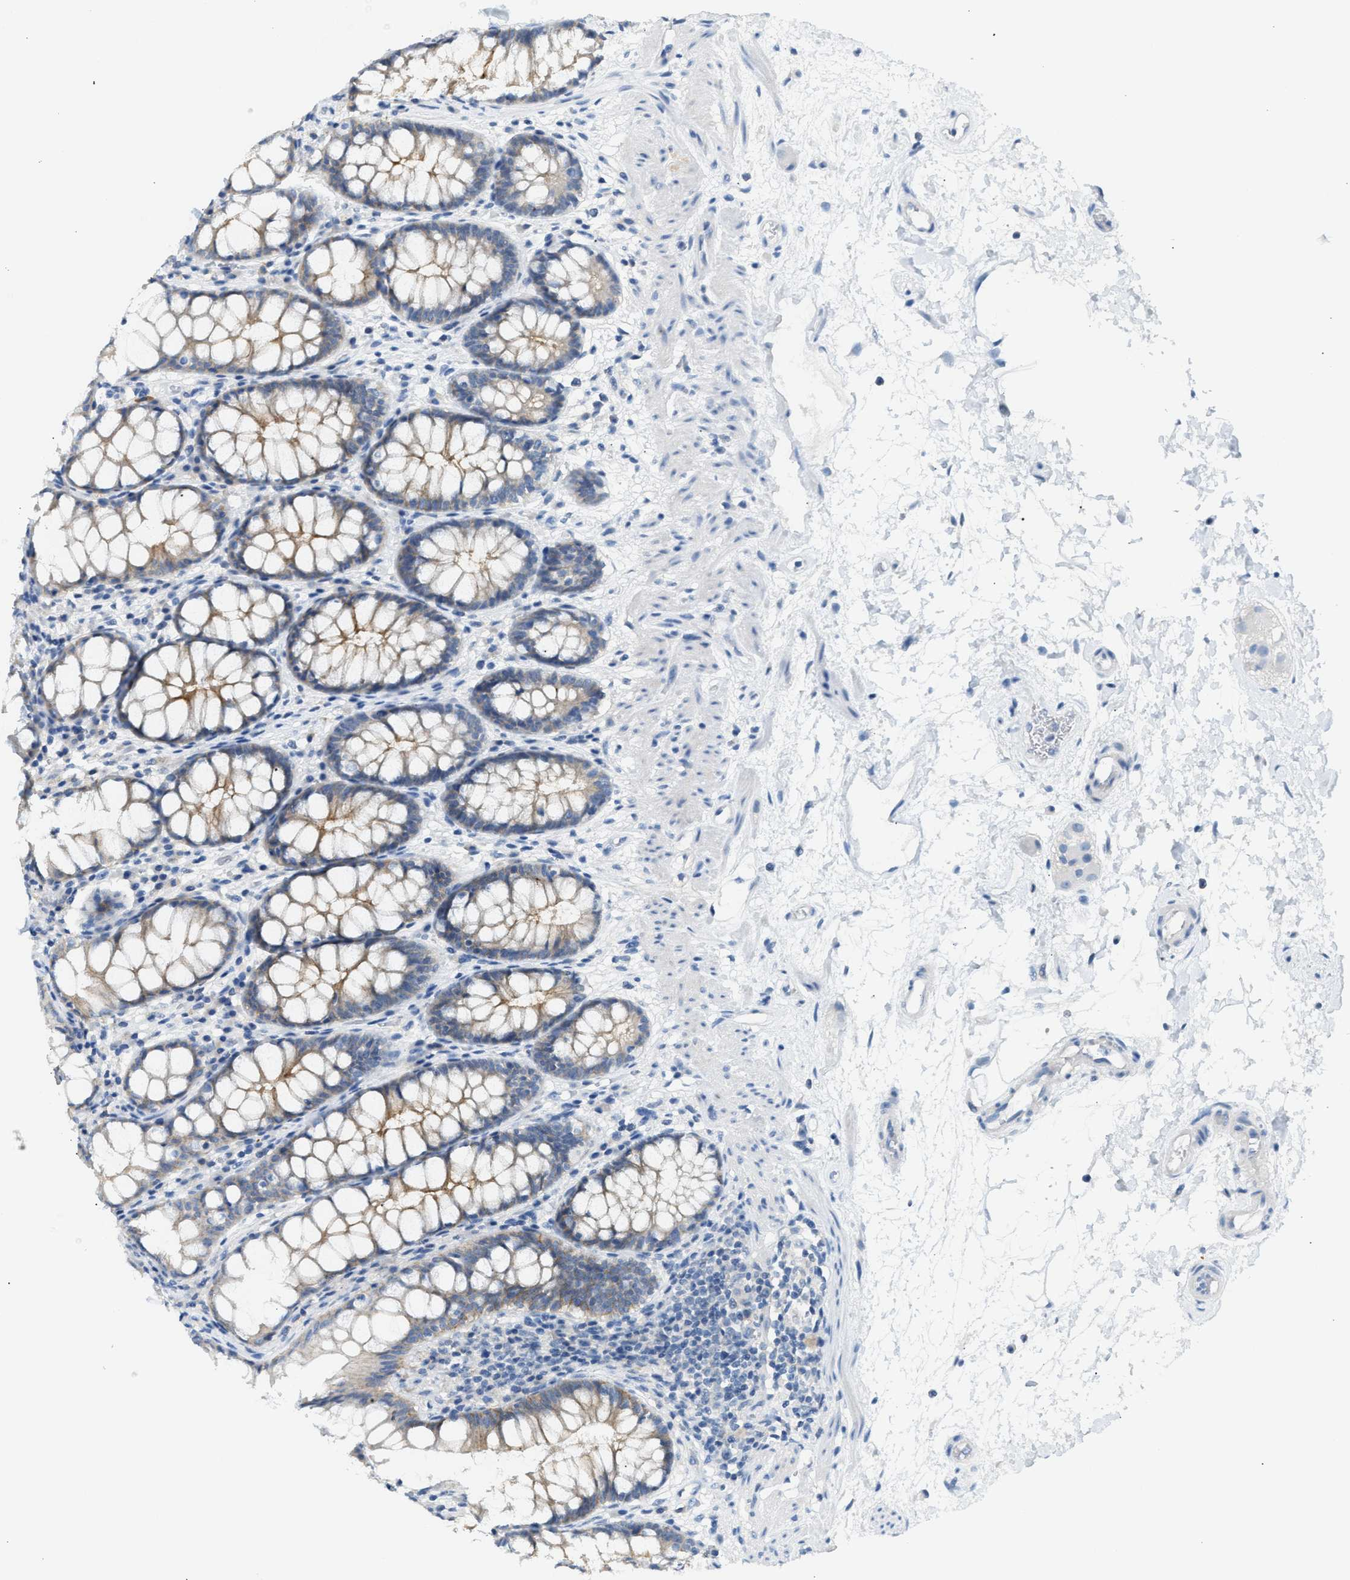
{"staining": {"intensity": "weak", "quantity": "25%-75%", "location": "cytoplasmic/membranous"}, "tissue": "rectum", "cell_type": "Glandular cells", "image_type": "normal", "snomed": [{"axis": "morphology", "description": "Normal tissue, NOS"}, {"axis": "topography", "description": "Rectum"}], "caption": "The immunohistochemical stain labels weak cytoplasmic/membranous positivity in glandular cells of unremarkable rectum. (Brightfield microscopy of DAB IHC at high magnification).", "gene": "ERBB2", "patient": {"sex": "male", "age": 64}}